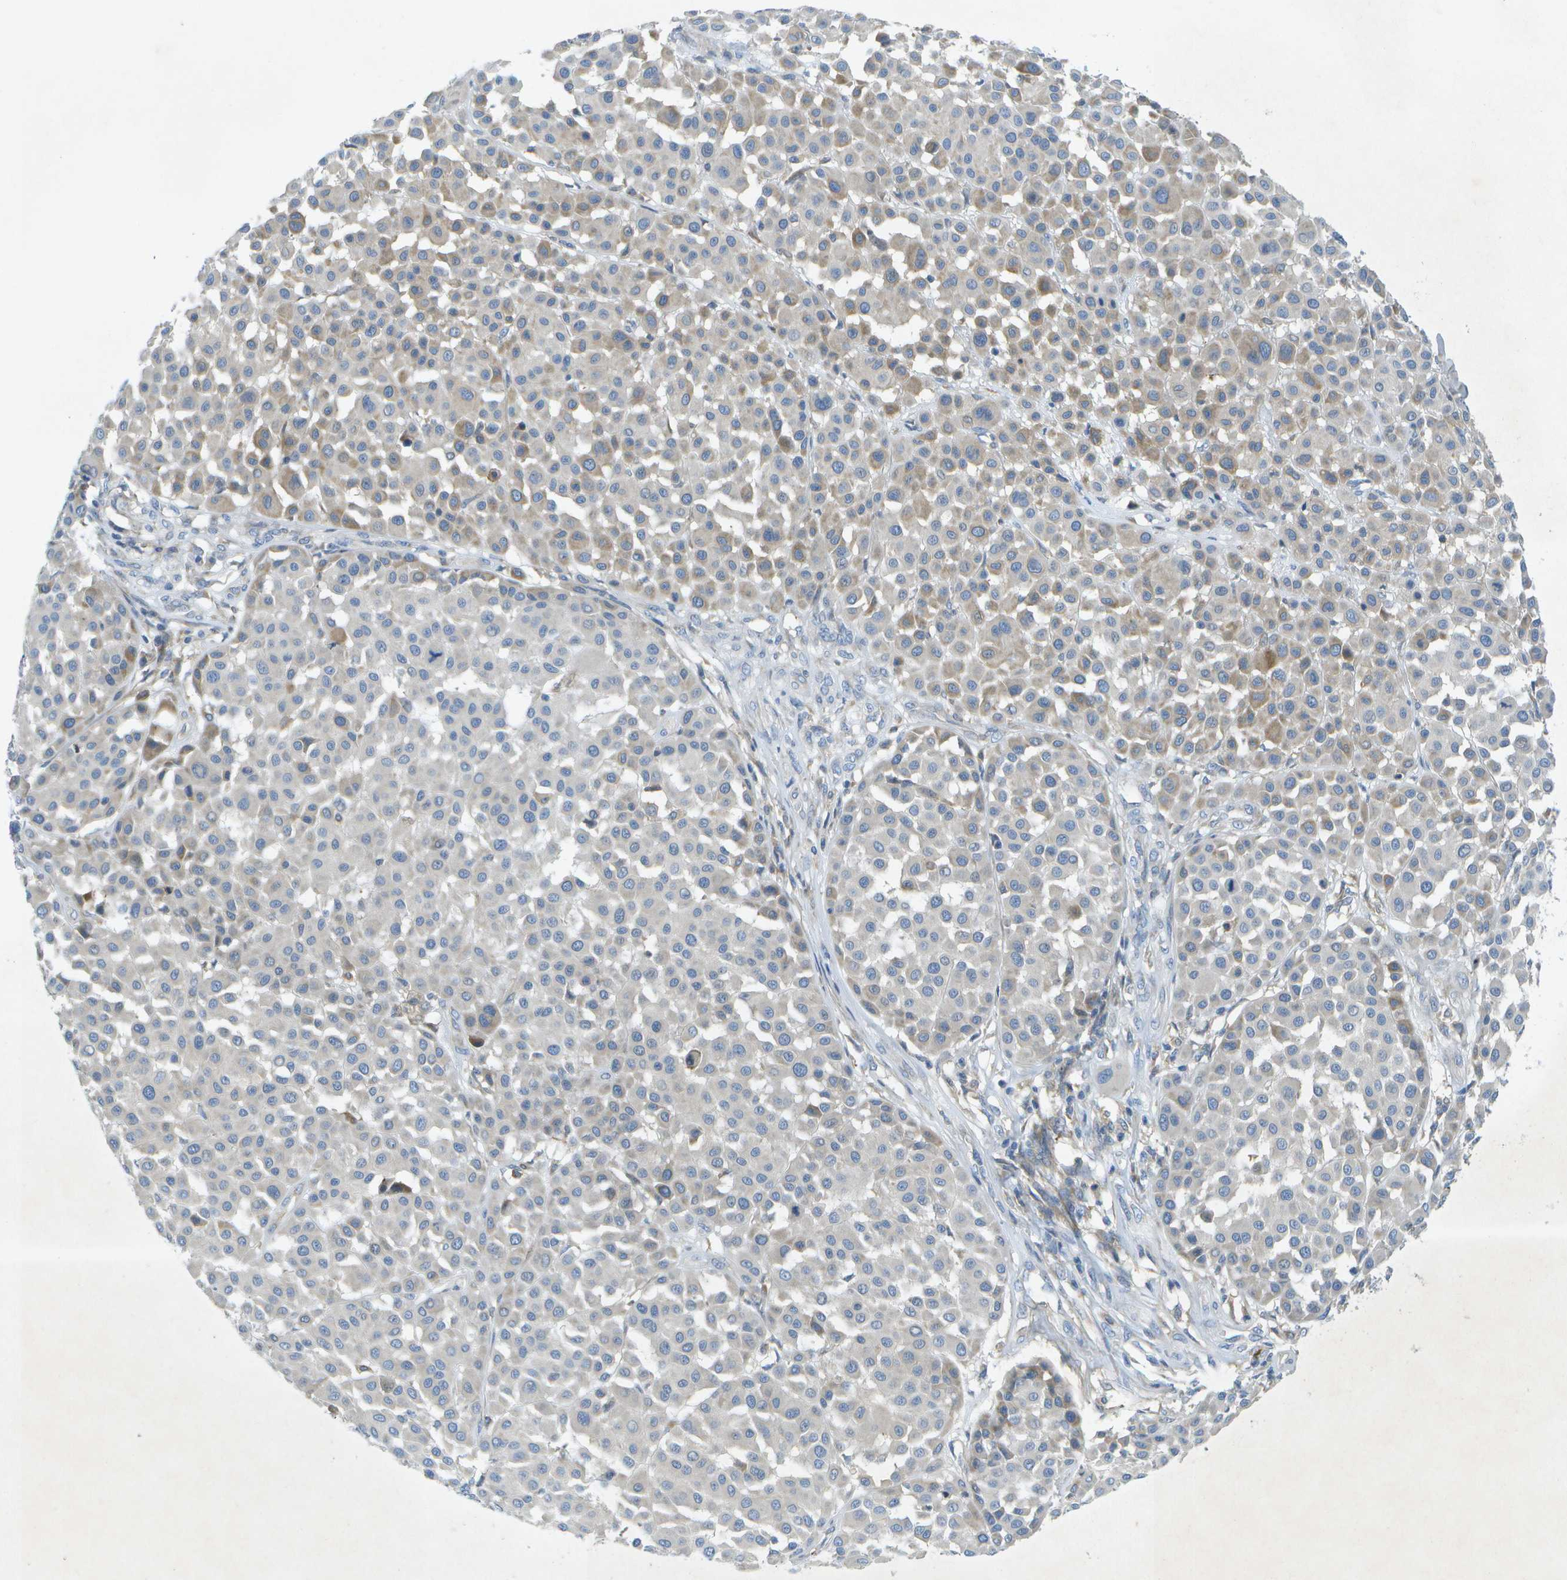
{"staining": {"intensity": "weak", "quantity": "<25%", "location": "cytoplasmic/membranous"}, "tissue": "melanoma", "cell_type": "Tumor cells", "image_type": "cancer", "snomed": [{"axis": "morphology", "description": "Malignant melanoma, Metastatic site"}, {"axis": "topography", "description": "Soft tissue"}], "caption": "Malignant melanoma (metastatic site) was stained to show a protein in brown. There is no significant staining in tumor cells.", "gene": "WNK2", "patient": {"sex": "male", "age": 41}}